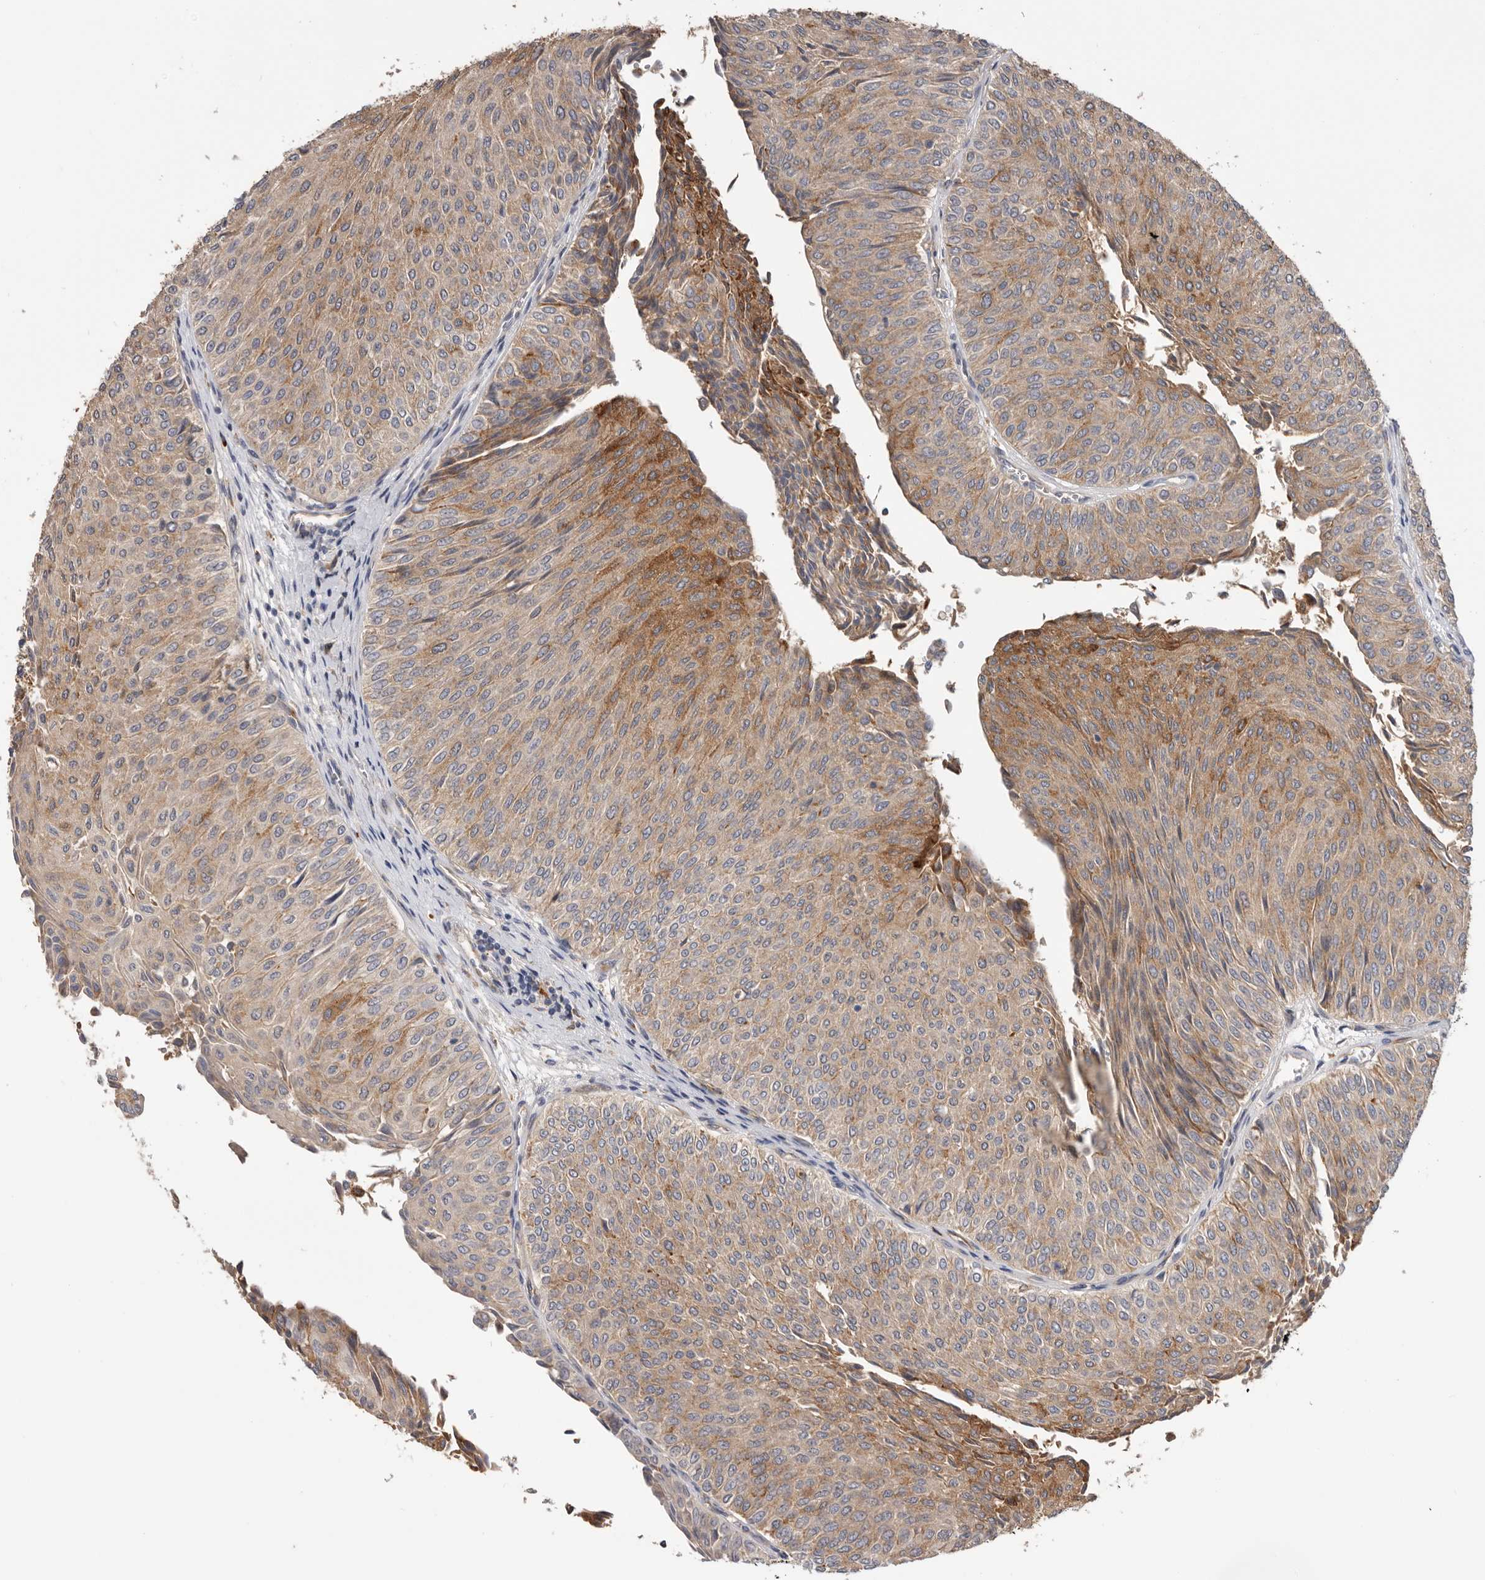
{"staining": {"intensity": "moderate", "quantity": ">75%", "location": "cytoplasmic/membranous"}, "tissue": "urothelial cancer", "cell_type": "Tumor cells", "image_type": "cancer", "snomed": [{"axis": "morphology", "description": "Urothelial carcinoma, Low grade"}, {"axis": "topography", "description": "Urinary bladder"}], "caption": "High-power microscopy captured an IHC histopathology image of urothelial carcinoma (low-grade), revealing moderate cytoplasmic/membranous staining in approximately >75% of tumor cells.", "gene": "TFRC", "patient": {"sex": "male", "age": 78}}